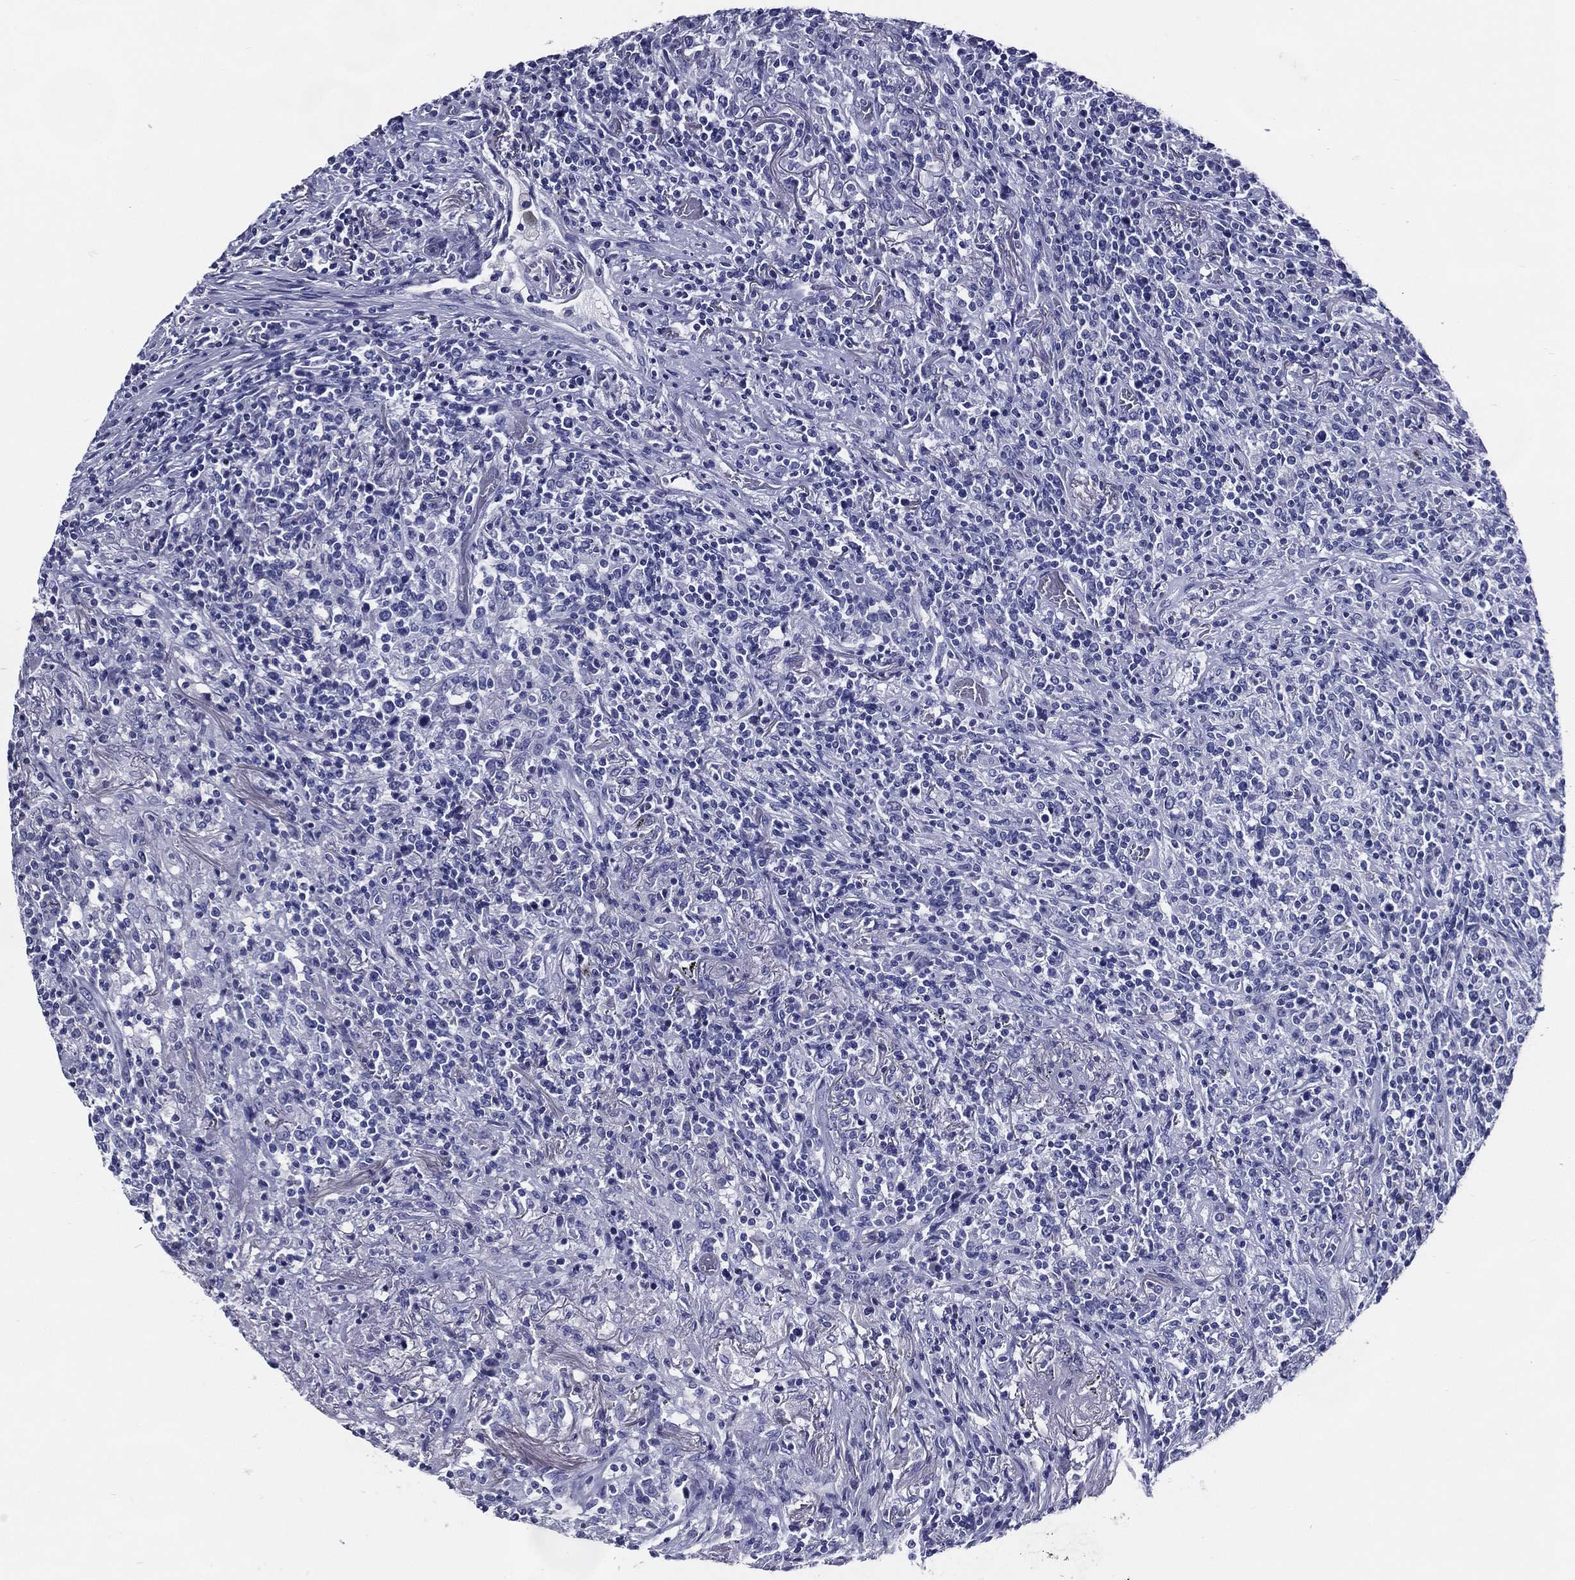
{"staining": {"intensity": "negative", "quantity": "none", "location": "none"}, "tissue": "lymphoma", "cell_type": "Tumor cells", "image_type": "cancer", "snomed": [{"axis": "morphology", "description": "Malignant lymphoma, non-Hodgkin's type, High grade"}, {"axis": "topography", "description": "Lung"}], "caption": "Tumor cells show no significant protein positivity in lymphoma. Brightfield microscopy of IHC stained with DAB (brown) and hematoxylin (blue), captured at high magnification.", "gene": "ACE2", "patient": {"sex": "male", "age": 79}}